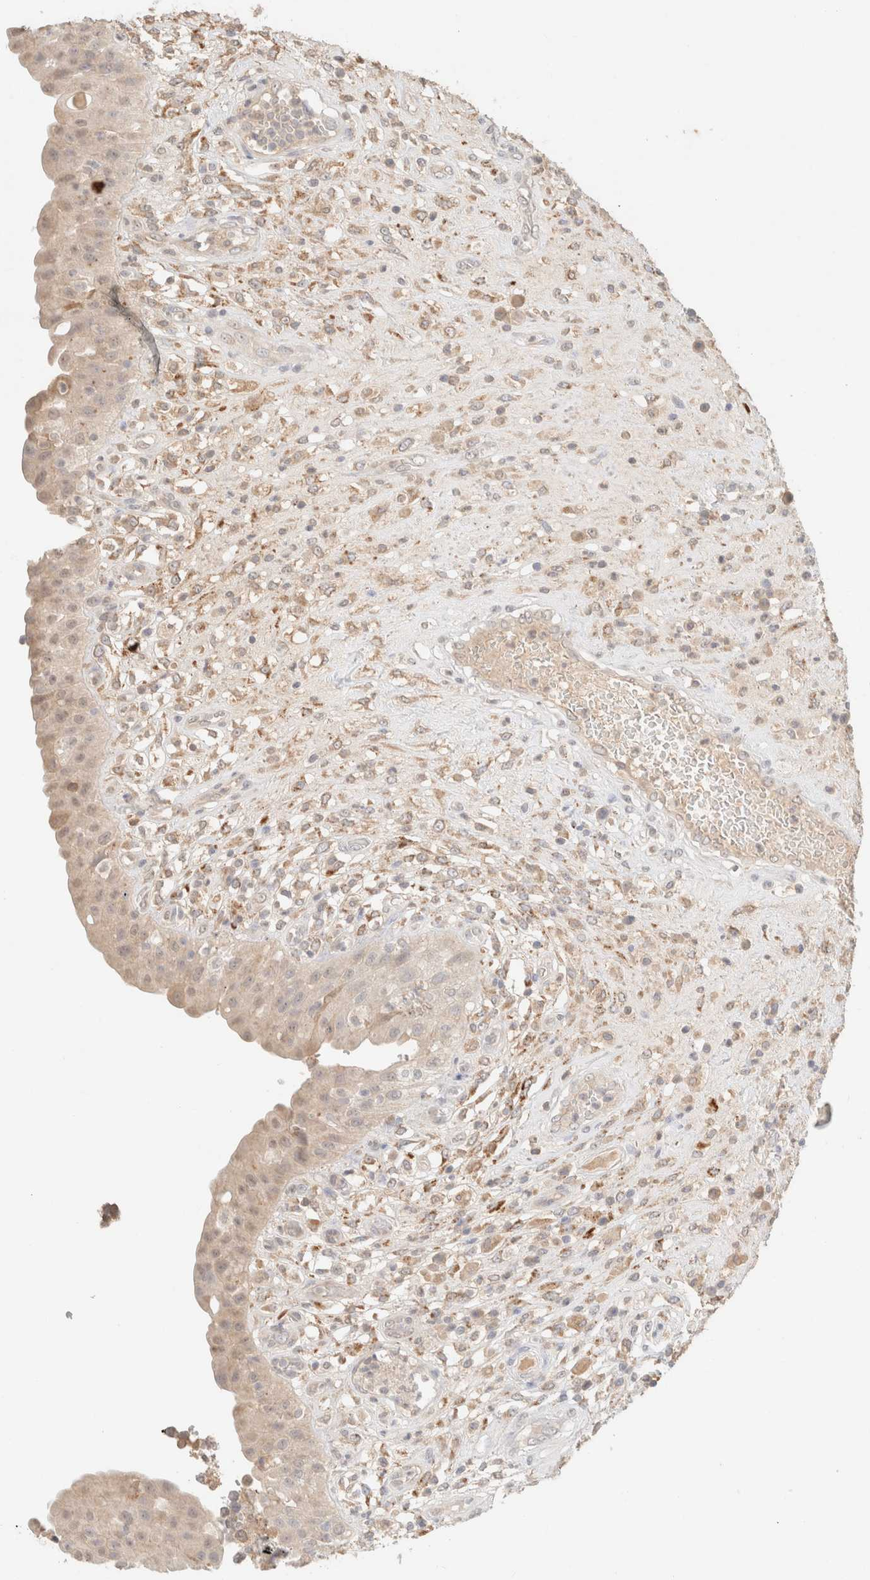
{"staining": {"intensity": "weak", "quantity": "<25%", "location": "nuclear"}, "tissue": "urinary bladder", "cell_type": "Urothelial cells", "image_type": "normal", "snomed": [{"axis": "morphology", "description": "Normal tissue, NOS"}, {"axis": "topography", "description": "Urinary bladder"}], "caption": "Urothelial cells show no significant protein expression in unremarkable urinary bladder.", "gene": "CPA1", "patient": {"sex": "female", "age": 62}}